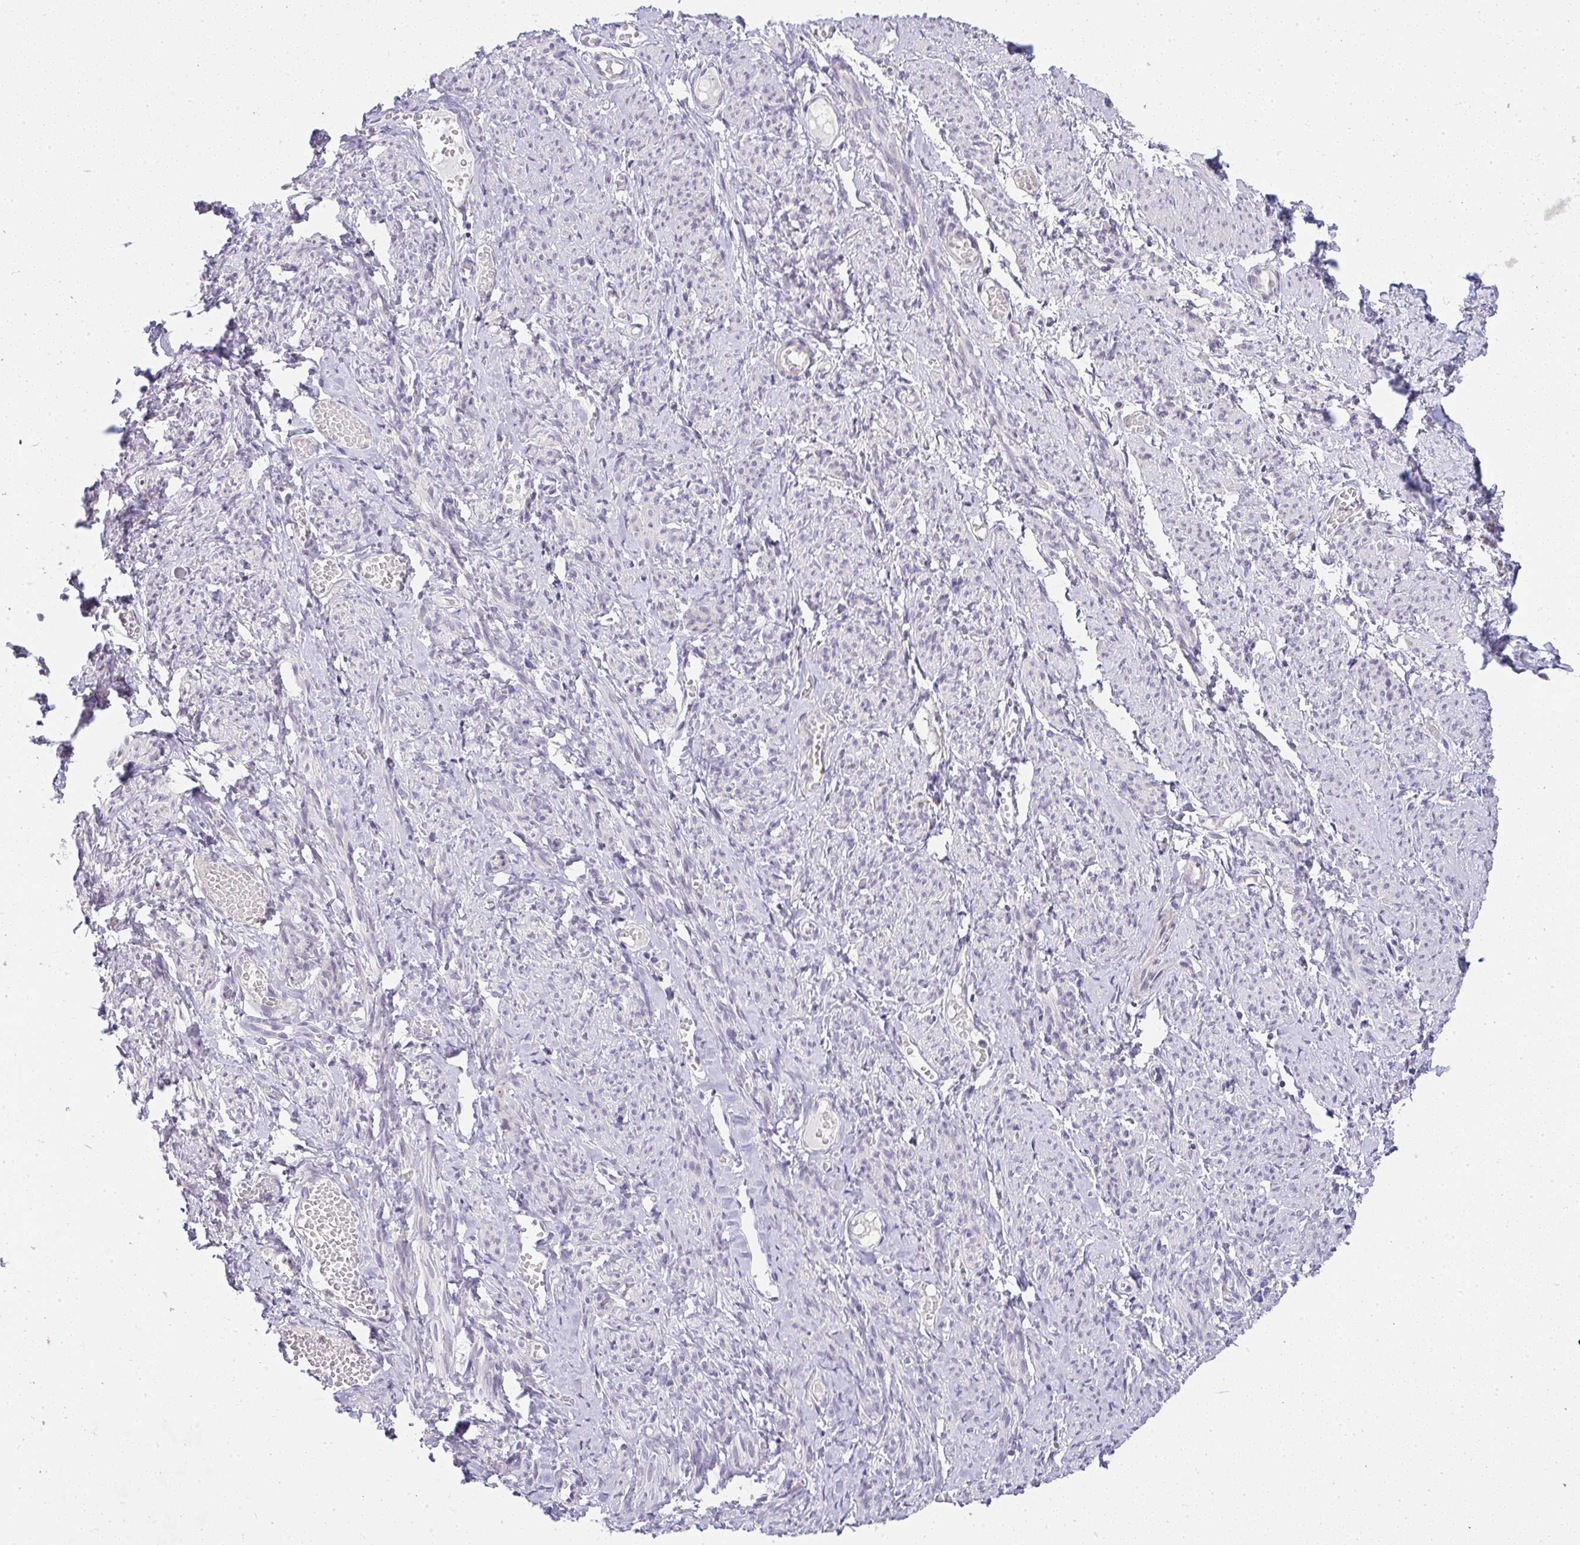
{"staining": {"intensity": "negative", "quantity": "none", "location": "none"}, "tissue": "smooth muscle", "cell_type": "Smooth muscle cells", "image_type": "normal", "snomed": [{"axis": "morphology", "description": "Normal tissue, NOS"}, {"axis": "topography", "description": "Smooth muscle"}], "caption": "High magnification brightfield microscopy of normal smooth muscle stained with DAB (brown) and counterstained with hematoxylin (blue): smooth muscle cells show no significant positivity. (DAB IHC with hematoxylin counter stain).", "gene": "CACNA1S", "patient": {"sex": "female", "age": 65}}